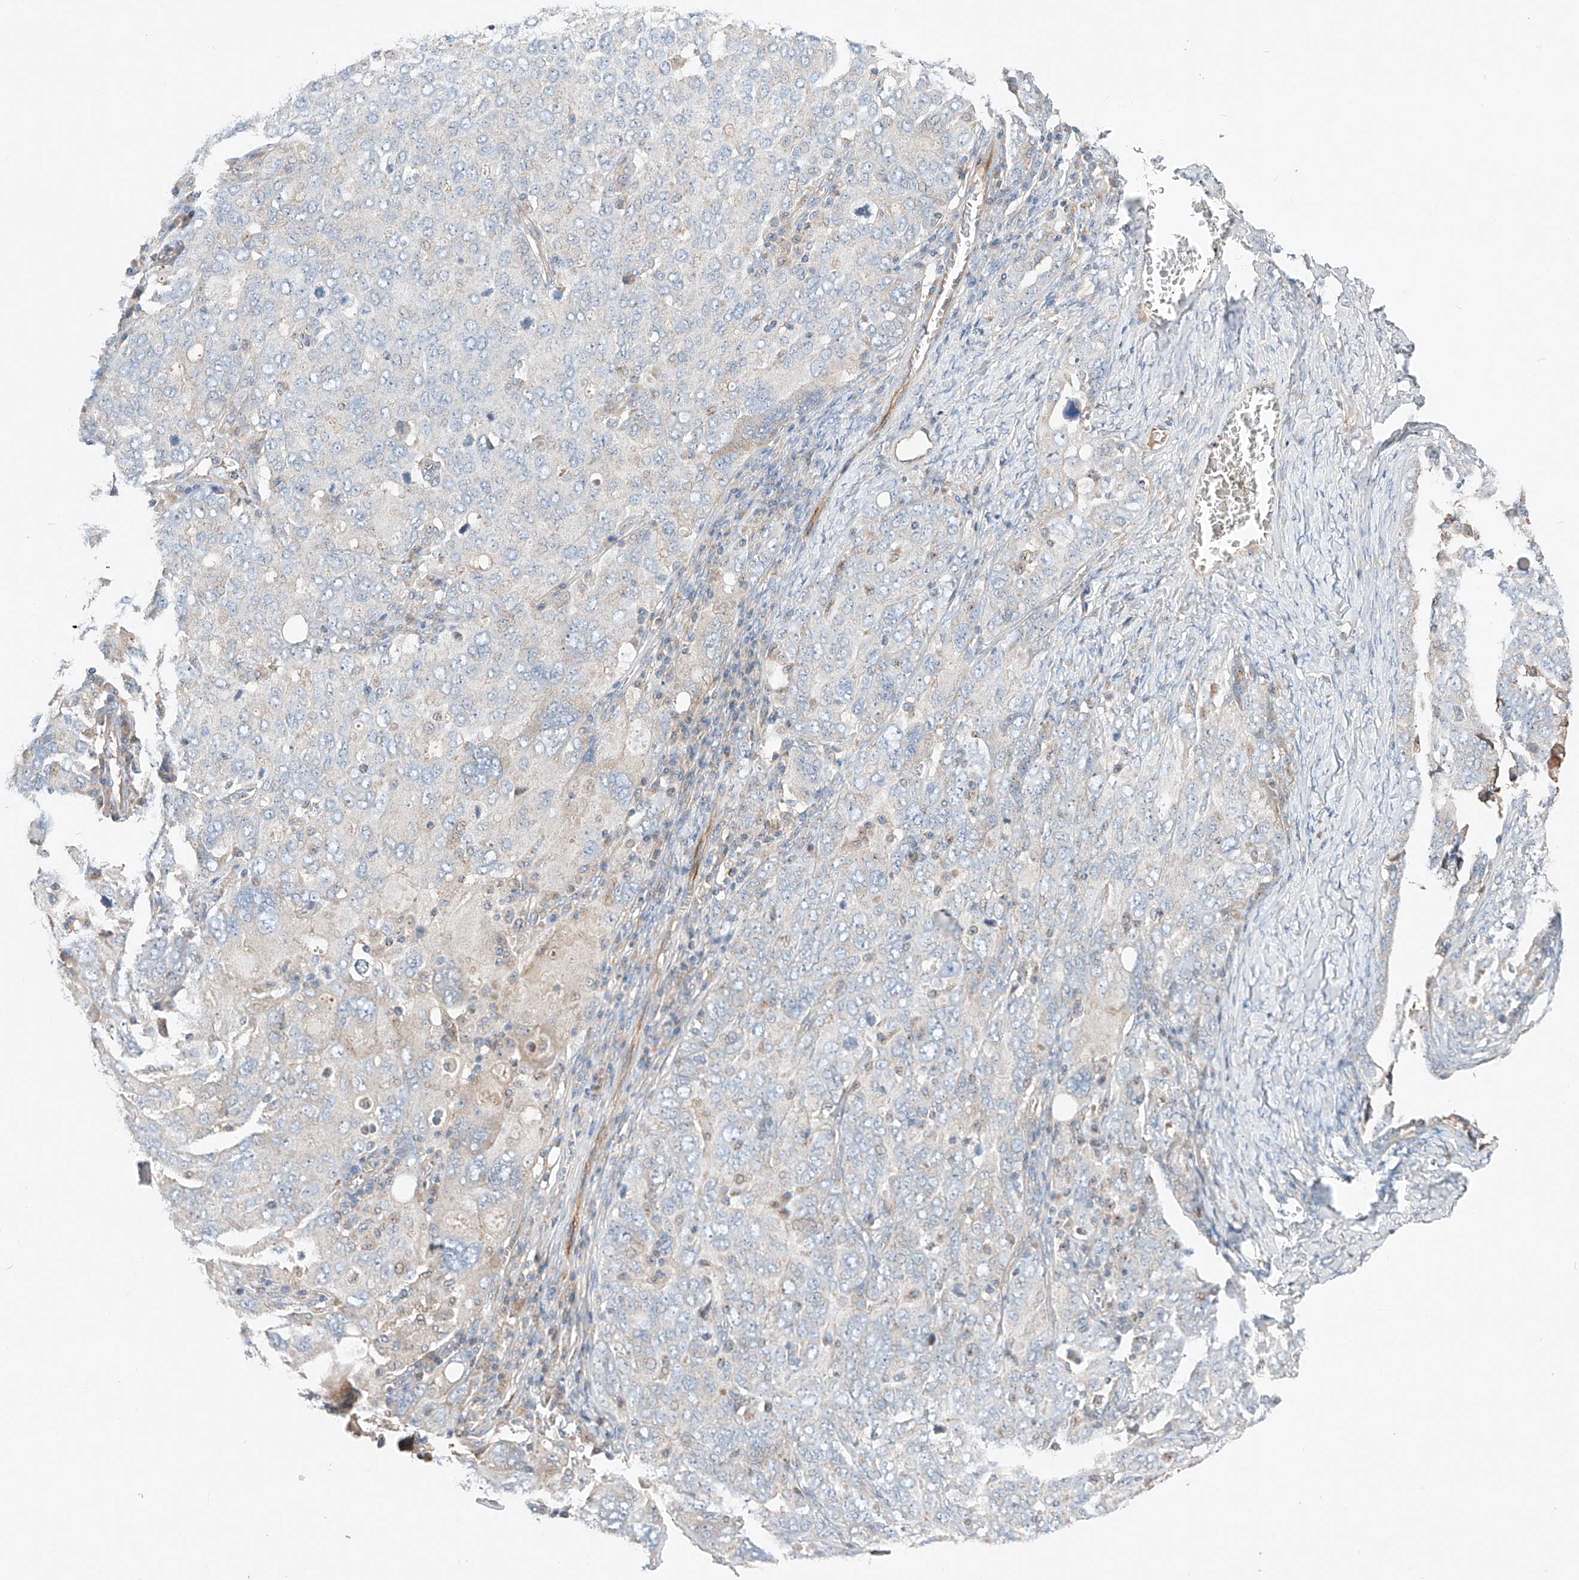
{"staining": {"intensity": "negative", "quantity": "none", "location": "none"}, "tissue": "ovarian cancer", "cell_type": "Tumor cells", "image_type": "cancer", "snomed": [{"axis": "morphology", "description": "Carcinoma, endometroid"}, {"axis": "topography", "description": "Ovary"}], "caption": "High magnification brightfield microscopy of ovarian endometroid carcinoma stained with DAB (3,3'-diaminobenzidine) (brown) and counterstained with hematoxylin (blue): tumor cells show no significant staining. (Stains: DAB immunohistochemistry (IHC) with hematoxylin counter stain, Microscopy: brightfield microscopy at high magnification).", "gene": "RUSC1", "patient": {"sex": "female", "age": 62}}